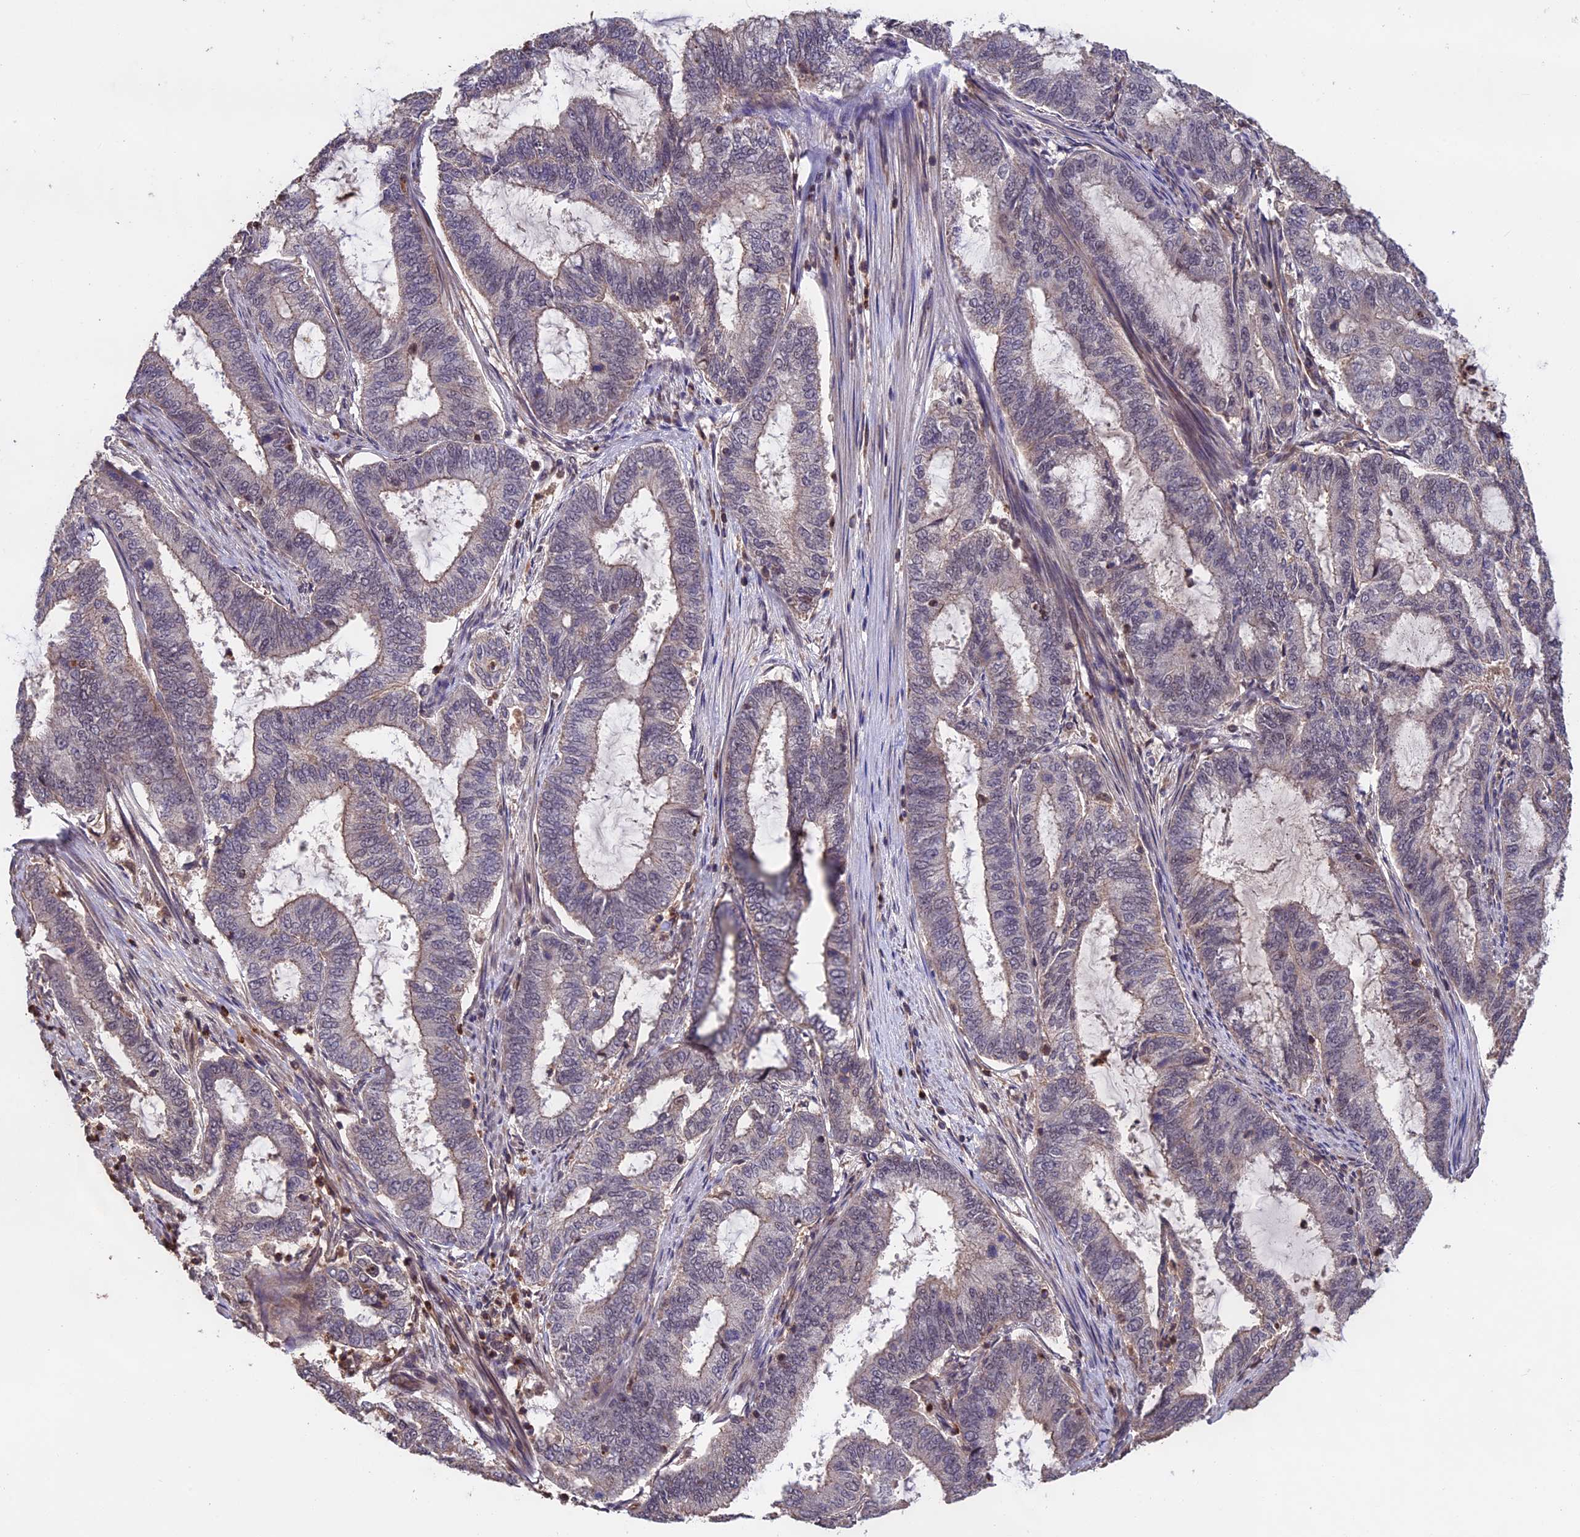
{"staining": {"intensity": "weak", "quantity": "<25%", "location": "cytoplasmic/membranous"}, "tissue": "endometrial cancer", "cell_type": "Tumor cells", "image_type": "cancer", "snomed": [{"axis": "morphology", "description": "Adenocarcinoma, NOS"}, {"axis": "topography", "description": "Endometrium"}], "caption": "Immunohistochemical staining of human endometrial adenocarcinoma demonstrates no significant staining in tumor cells.", "gene": "PKD2L2", "patient": {"sex": "female", "age": 51}}